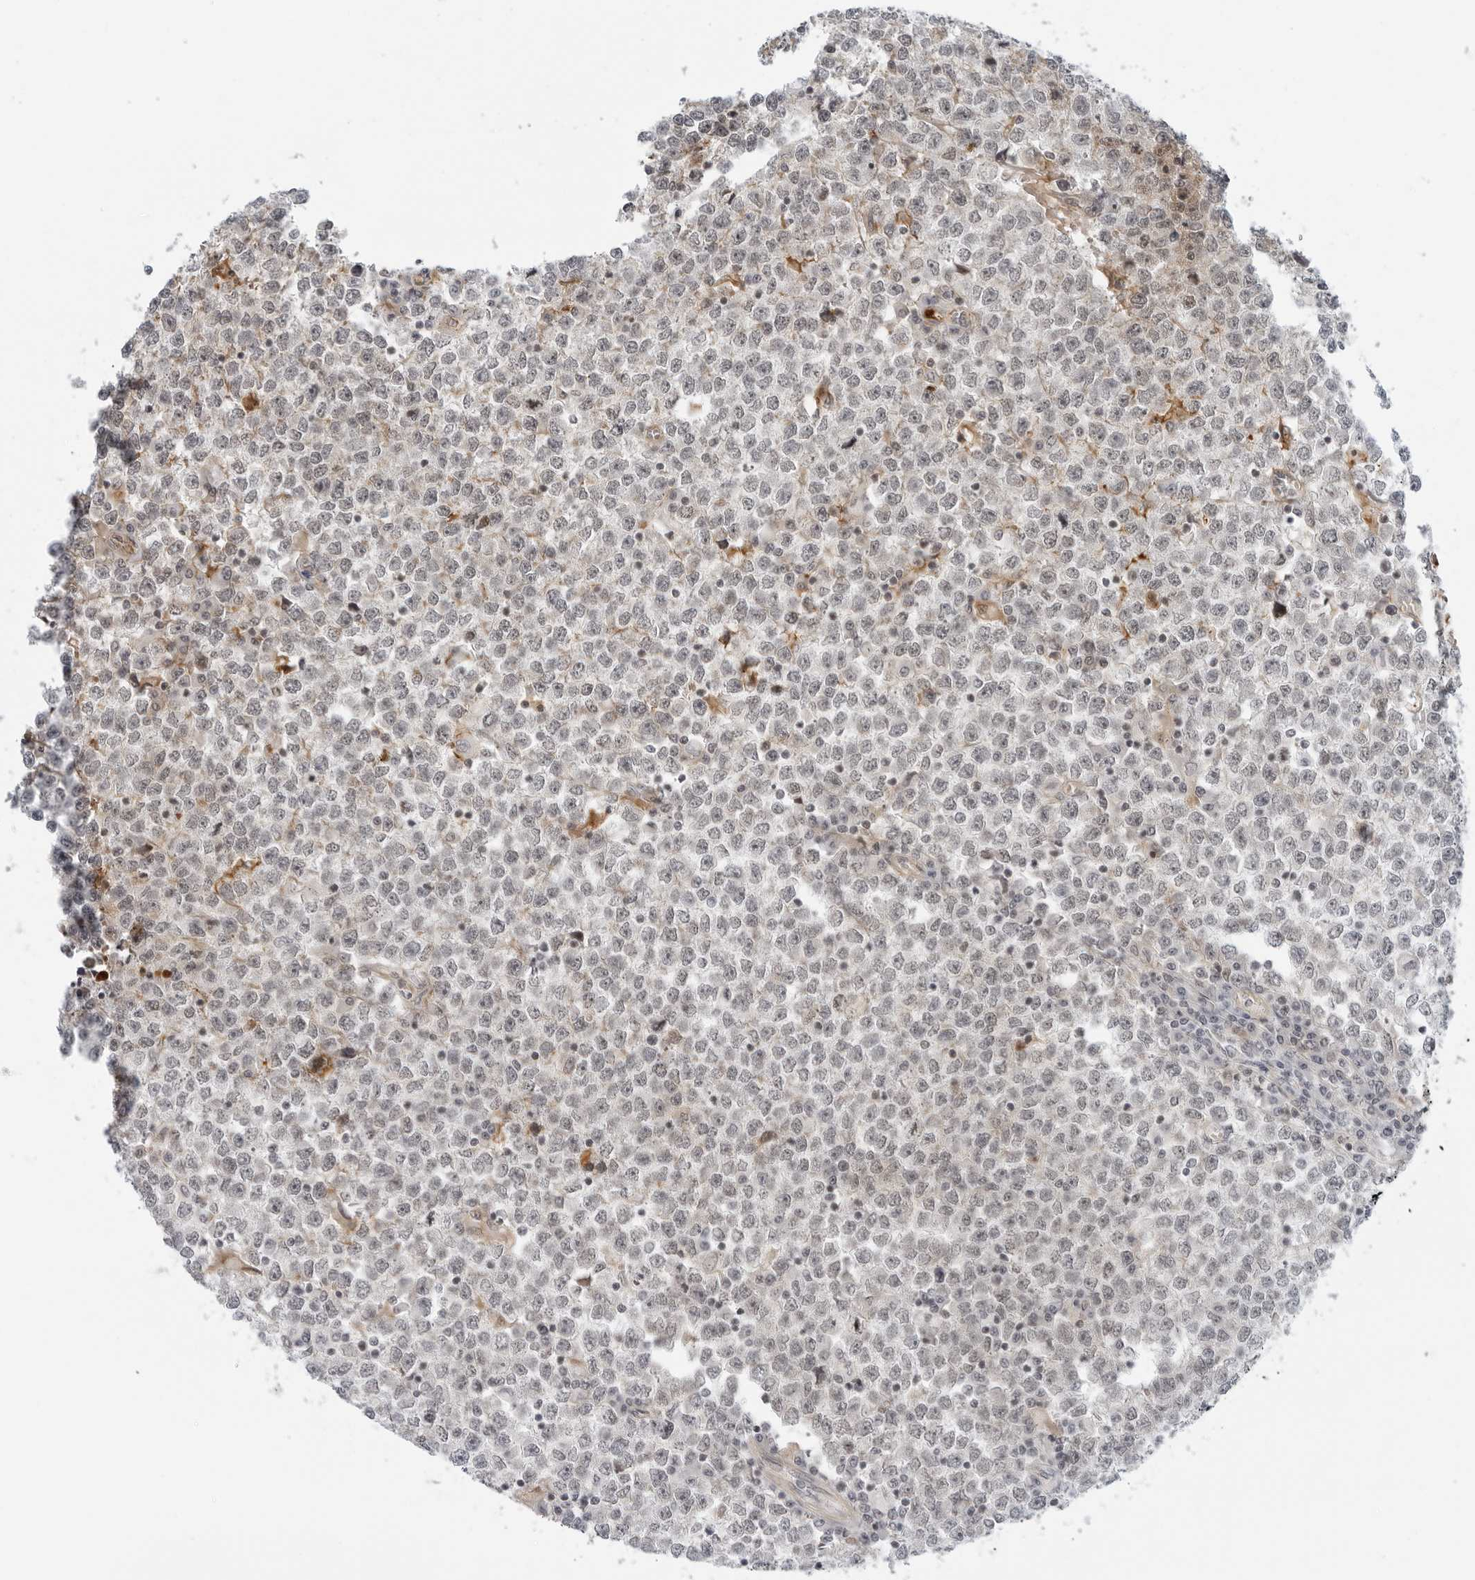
{"staining": {"intensity": "negative", "quantity": "none", "location": "none"}, "tissue": "testis cancer", "cell_type": "Tumor cells", "image_type": "cancer", "snomed": [{"axis": "morphology", "description": "Seminoma, NOS"}, {"axis": "topography", "description": "Testis"}], "caption": "This image is of testis cancer stained with immunohistochemistry (IHC) to label a protein in brown with the nuclei are counter-stained blue. There is no expression in tumor cells.", "gene": "SUGCT", "patient": {"sex": "male", "age": 65}}